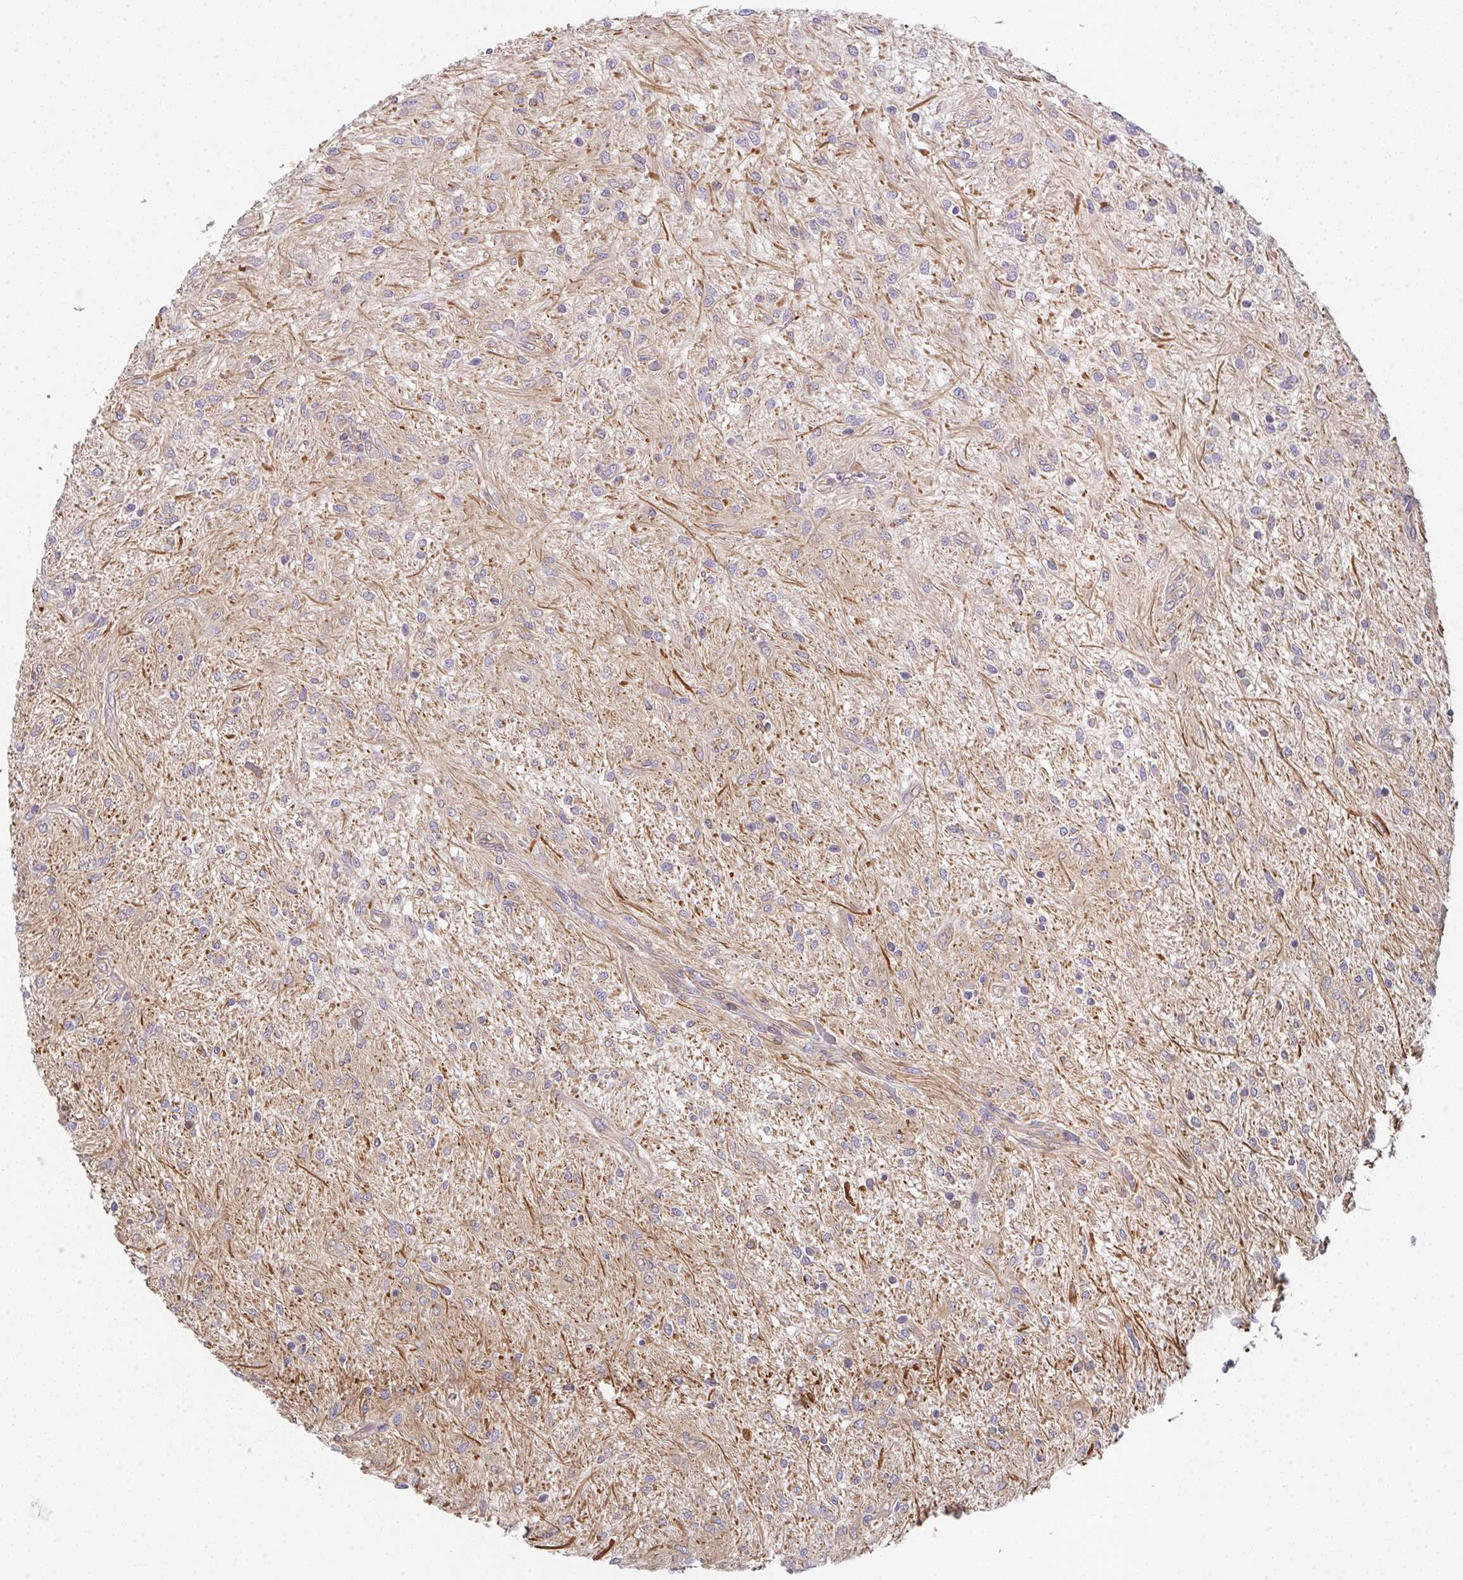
{"staining": {"intensity": "negative", "quantity": "none", "location": "none"}, "tissue": "glioma", "cell_type": "Tumor cells", "image_type": "cancer", "snomed": [{"axis": "morphology", "description": "Glioma, malignant, Low grade"}, {"axis": "topography", "description": "Cerebellum"}], "caption": "Histopathology image shows no protein staining in tumor cells of glioma tissue.", "gene": "TMEM229A", "patient": {"sex": "female", "age": 14}}